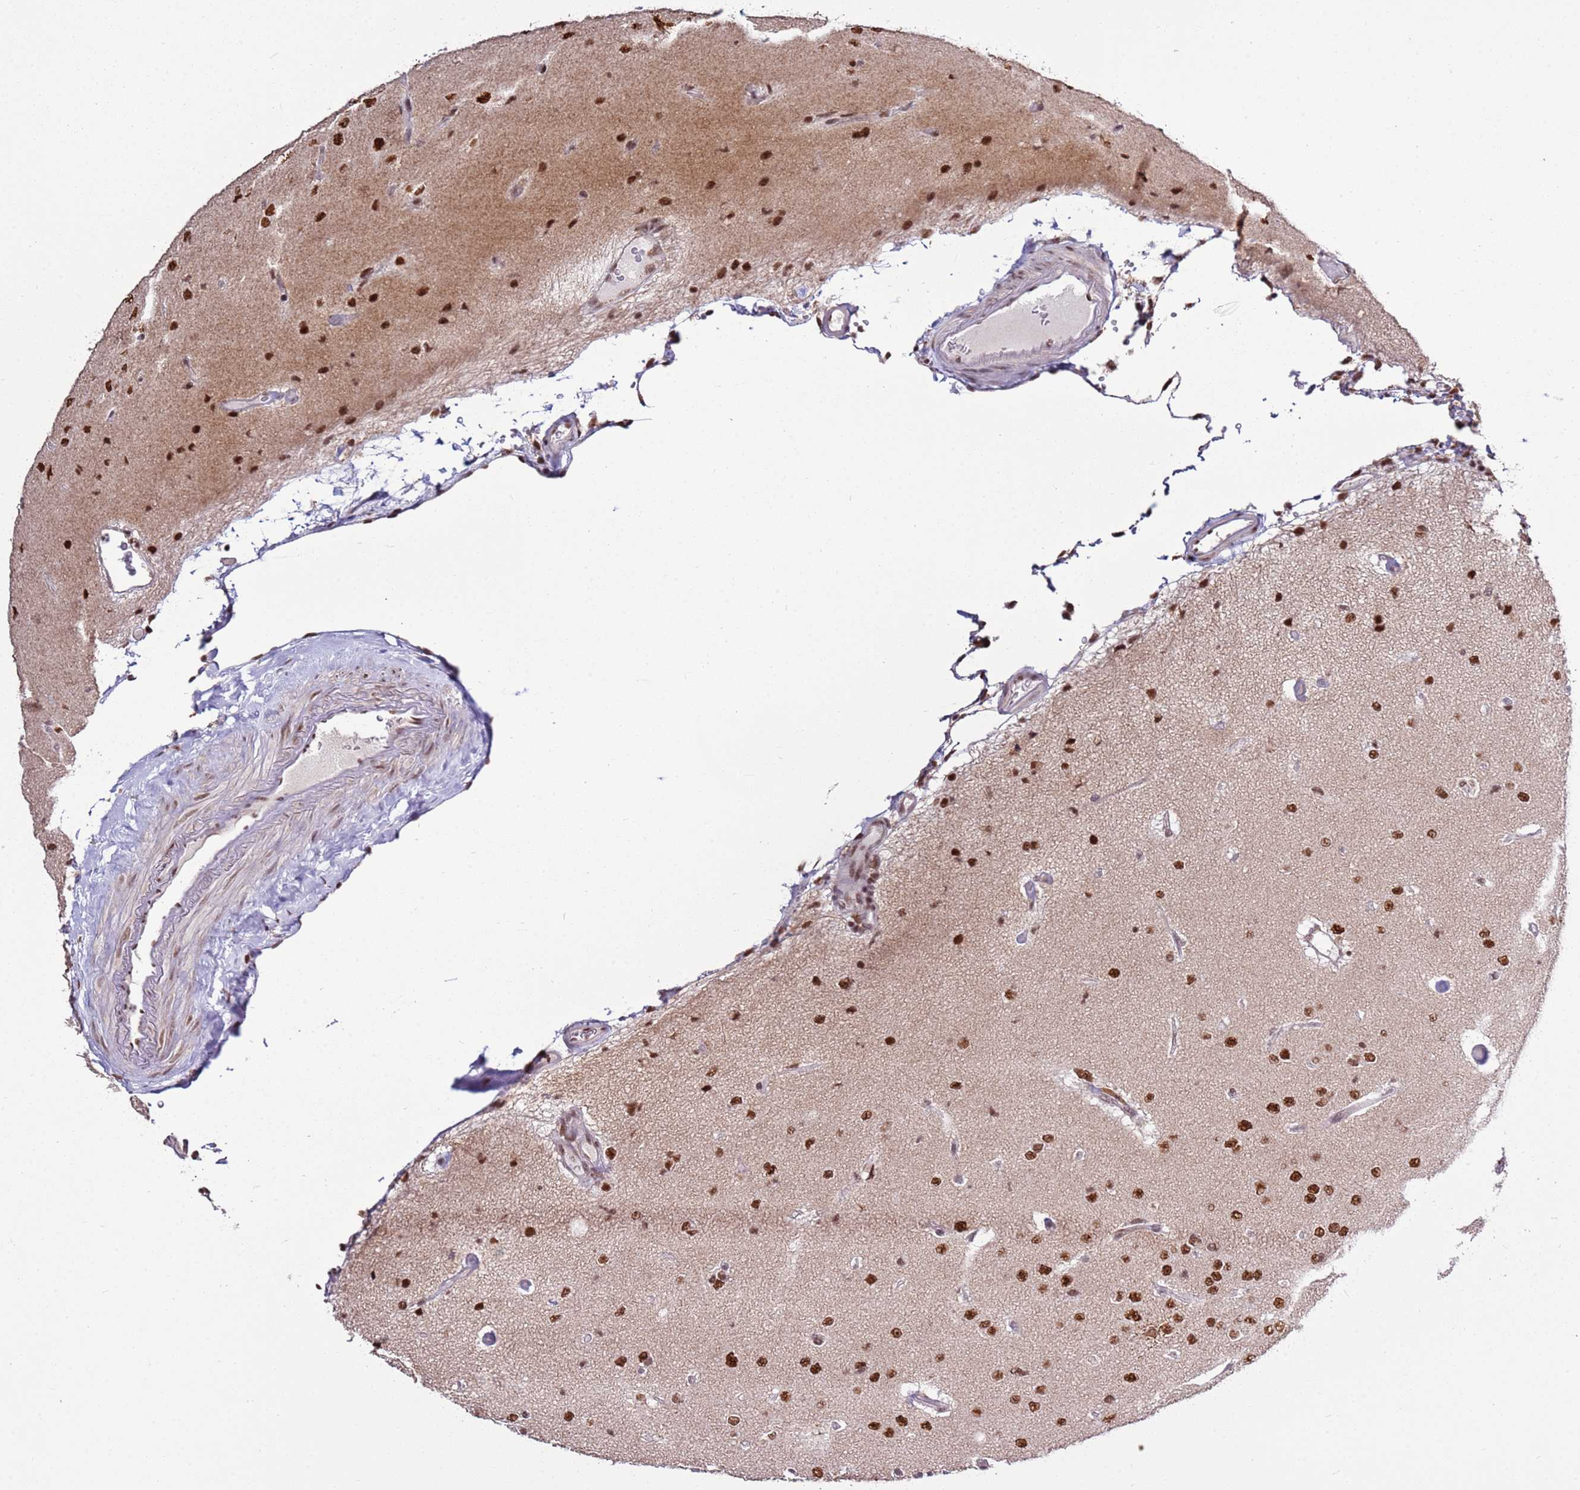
{"staining": {"intensity": "strong", "quantity": ">75%", "location": "nuclear"}, "tissue": "glioma", "cell_type": "Tumor cells", "image_type": "cancer", "snomed": [{"axis": "morphology", "description": "Glioma, malignant, High grade"}, {"axis": "topography", "description": "Brain"}], "caption": "High-power microscopy captured an immunohistochemistry (IHC) histopathology image of glioma, revealing strong nuclear positivity in approximately >75% of tumor cells.", "gene": "AKAP8L", "patient": {"sex": "male", "age": 77}}